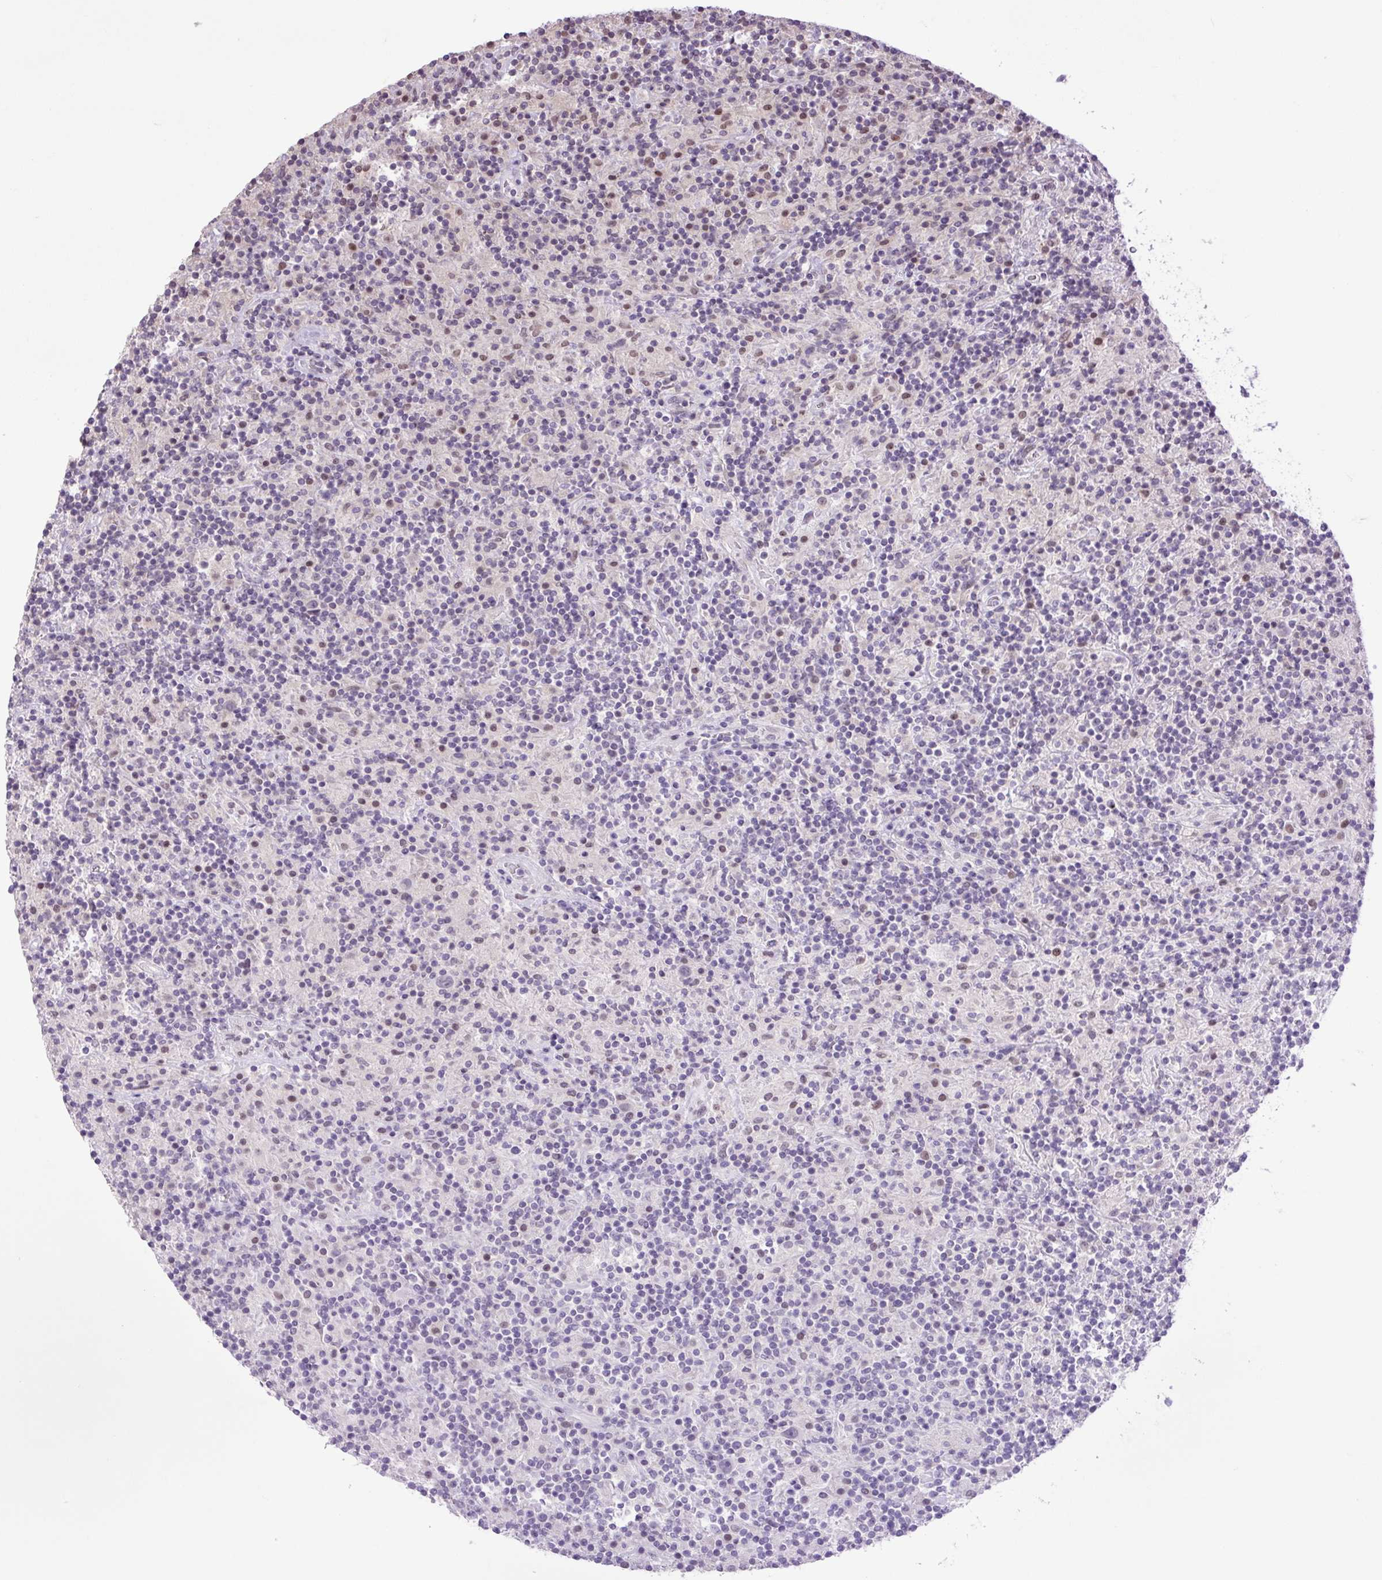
{"staining": {"intensity": "negative", "quantity": "none", "location": "none"}, "tissue": "lymphoma", "cell_type": "Tumor cells", "image_type": "cancer", "snomed": [{"axis": "morphology", "description": "Hodgkin's disease, NOS"}, {"axis": "topography", "description": "Lymph node"}], "caption": "Image shows no significant protein staining in tumor cells of Hodgkin's disease. Brightfield microscopy of immunohistochemistry stained with DAB (brown) and hematoxylin (blue), captured at high magnification.", "gene": "KPNA1", "patient": {"sex": "male", "age": 70}}